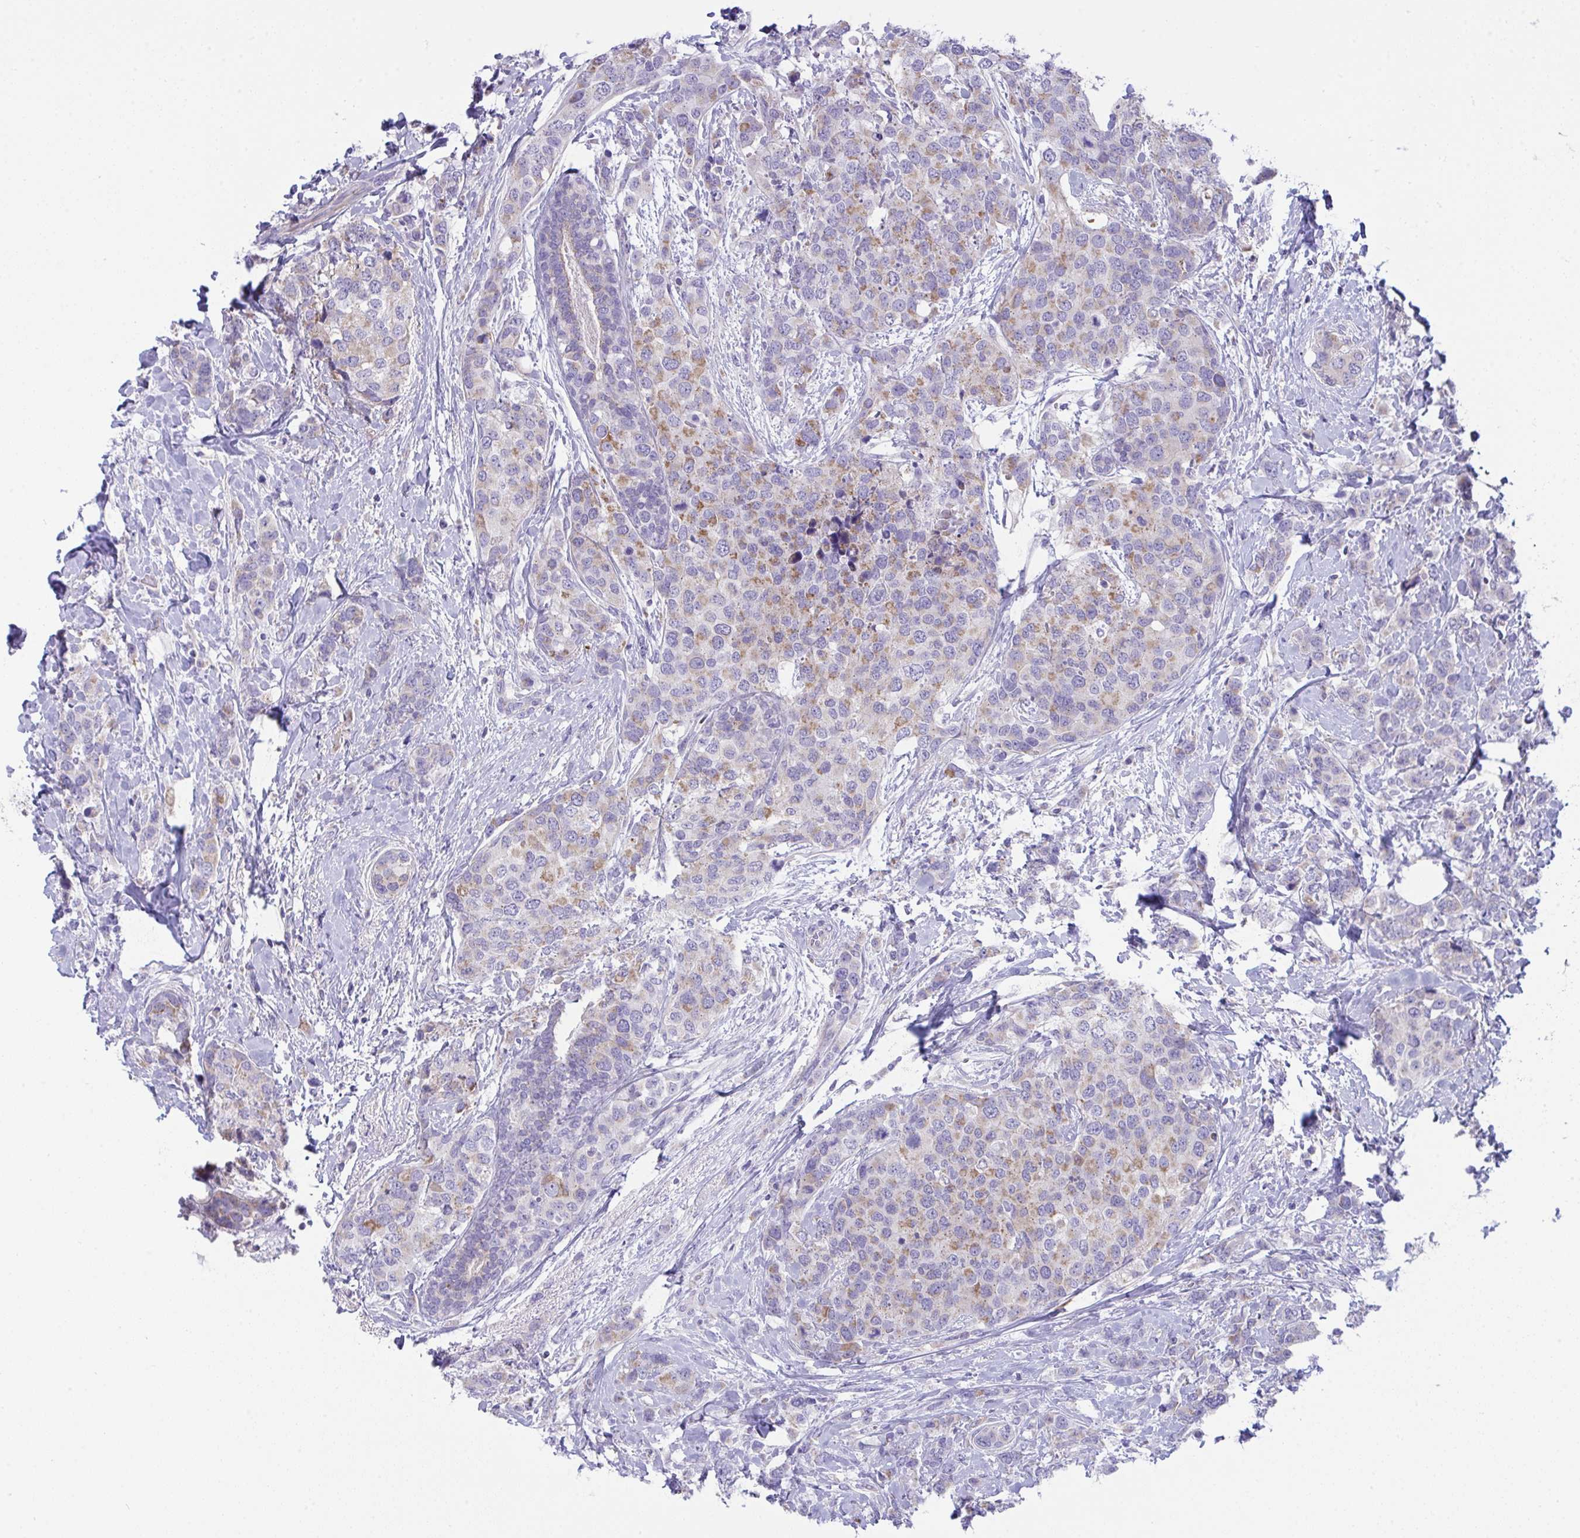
{"staining": {"intensity": "moderate", "quantity": "25%-75%", "location": "cytoplasmic/membranous"}, "tissue": "breast cancer", "cell_type": "Tumor cells", "image_type": "cancer", "snomed": [{"axis": "morphology", "description": "Lobular carcinoma"}, {"axis": "topography", "description": "Breast"}], "caption": "About 25%-75% of tumor cells in human lobular carcinoma (breast) exhibit moderate cytoplasmic/membranous protein staining as visualized by brown immunohistochemical staining.", "gene": "PLA2G12B", "patient": {"sex": "female", "age": 59}}